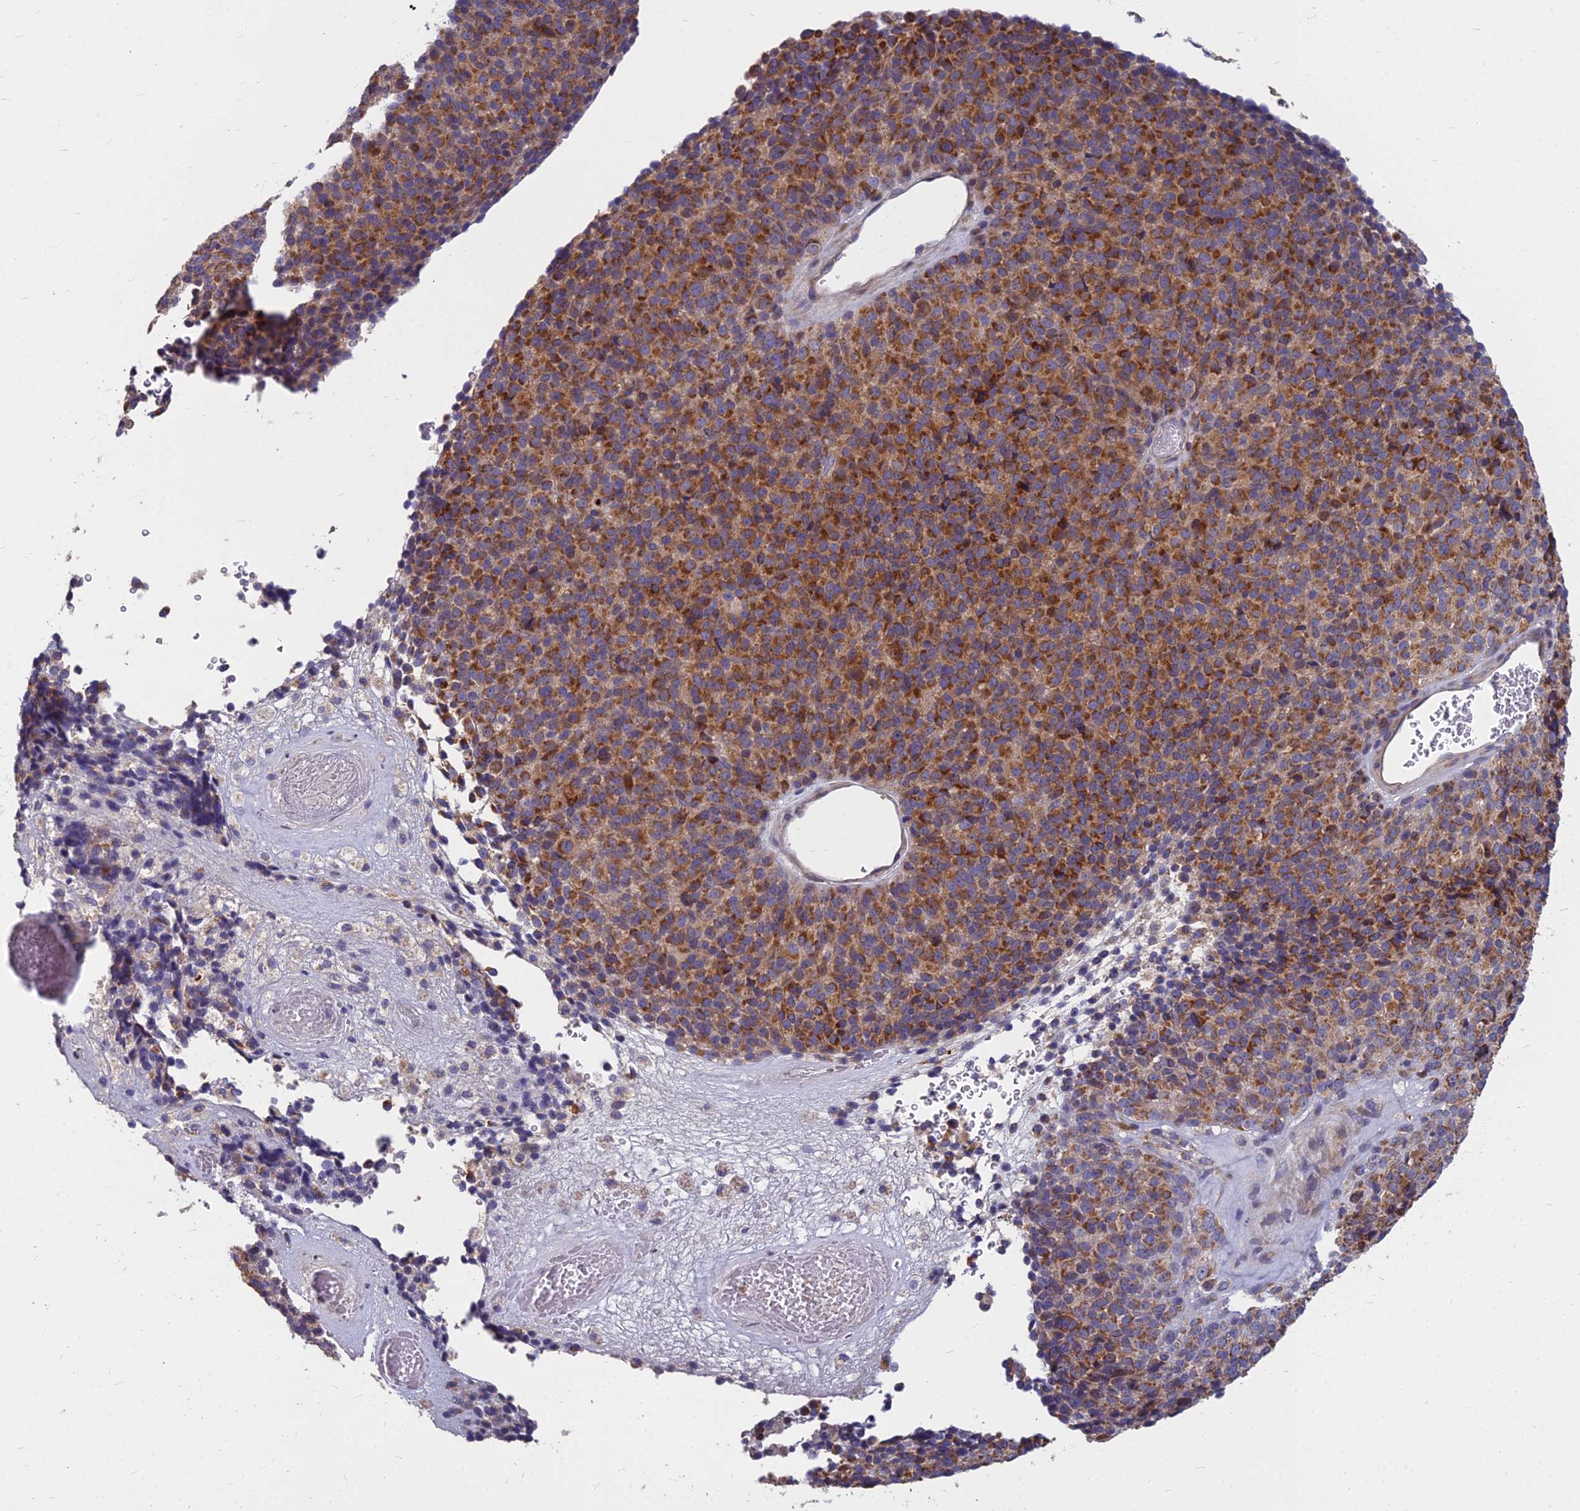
{"staining": {"intensity": "strong", "quantity": ">75%", "location": "cytoplasmic/membranous"}, "tissue": "melanoma", "cell_type": "Tumor cells", "image_type": "cancer", "snomed": [{"axis": "morphology", "description": "Malignant melanoma, Metastatic site"}, {"axis": "topography", "description": "Brain"}], "caption": "Immunohistochemical staining of malignant melanoma (metastatic site) demonstrates high levels of strong cytoplasmic/membranous protein positivity in approximately >75% of tumor cells.", "gene": "COX20", "patient": {"sex": "female", "age": 56}}